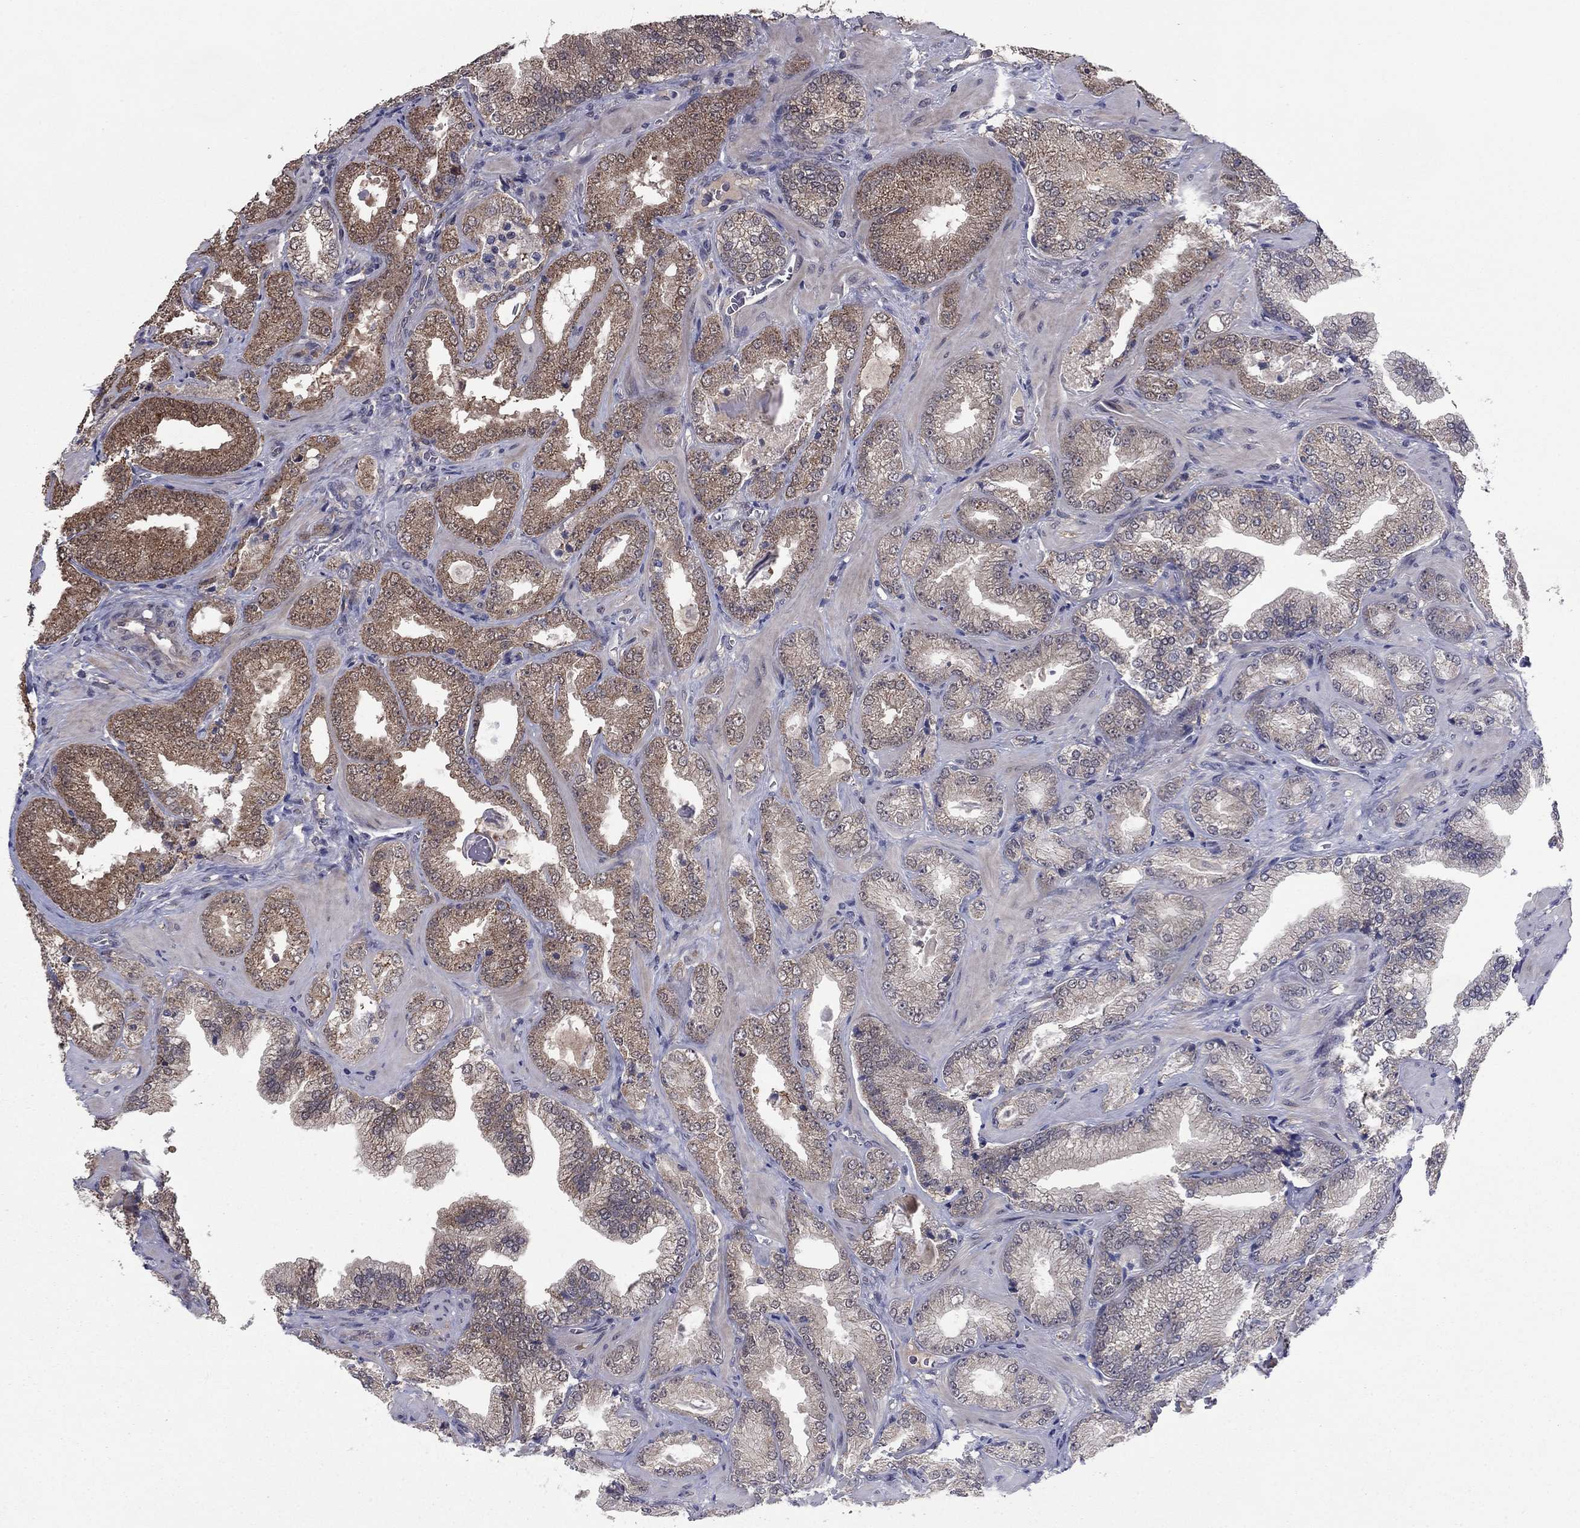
{"staining": {"intensity": "weak", "quantity": "25%-75%", "location": "cytoplasmic/membranous"}, "tissue": "prostate cancer", "cell_type": "Tumor cells", "image_type": "cancer", "snomed": [{"axis": "morphology", "description": "Adenocarcinoma, Low grade"}, {"axis": "topography", "description": "Prostate"}], "caption": "Brown immunohistochemical staining in prostate cancer (low-grade adenocarcinoma) shows weak cytoplasmic/membranous staining in about 25%-75% of tumor cells. (Stains: DAB in brown, nuclei in blue, Microscopy: brightfield microscopy at high magnification).", "gene": "GRHPR", "patient": {"sex": "male", "age": 72}}